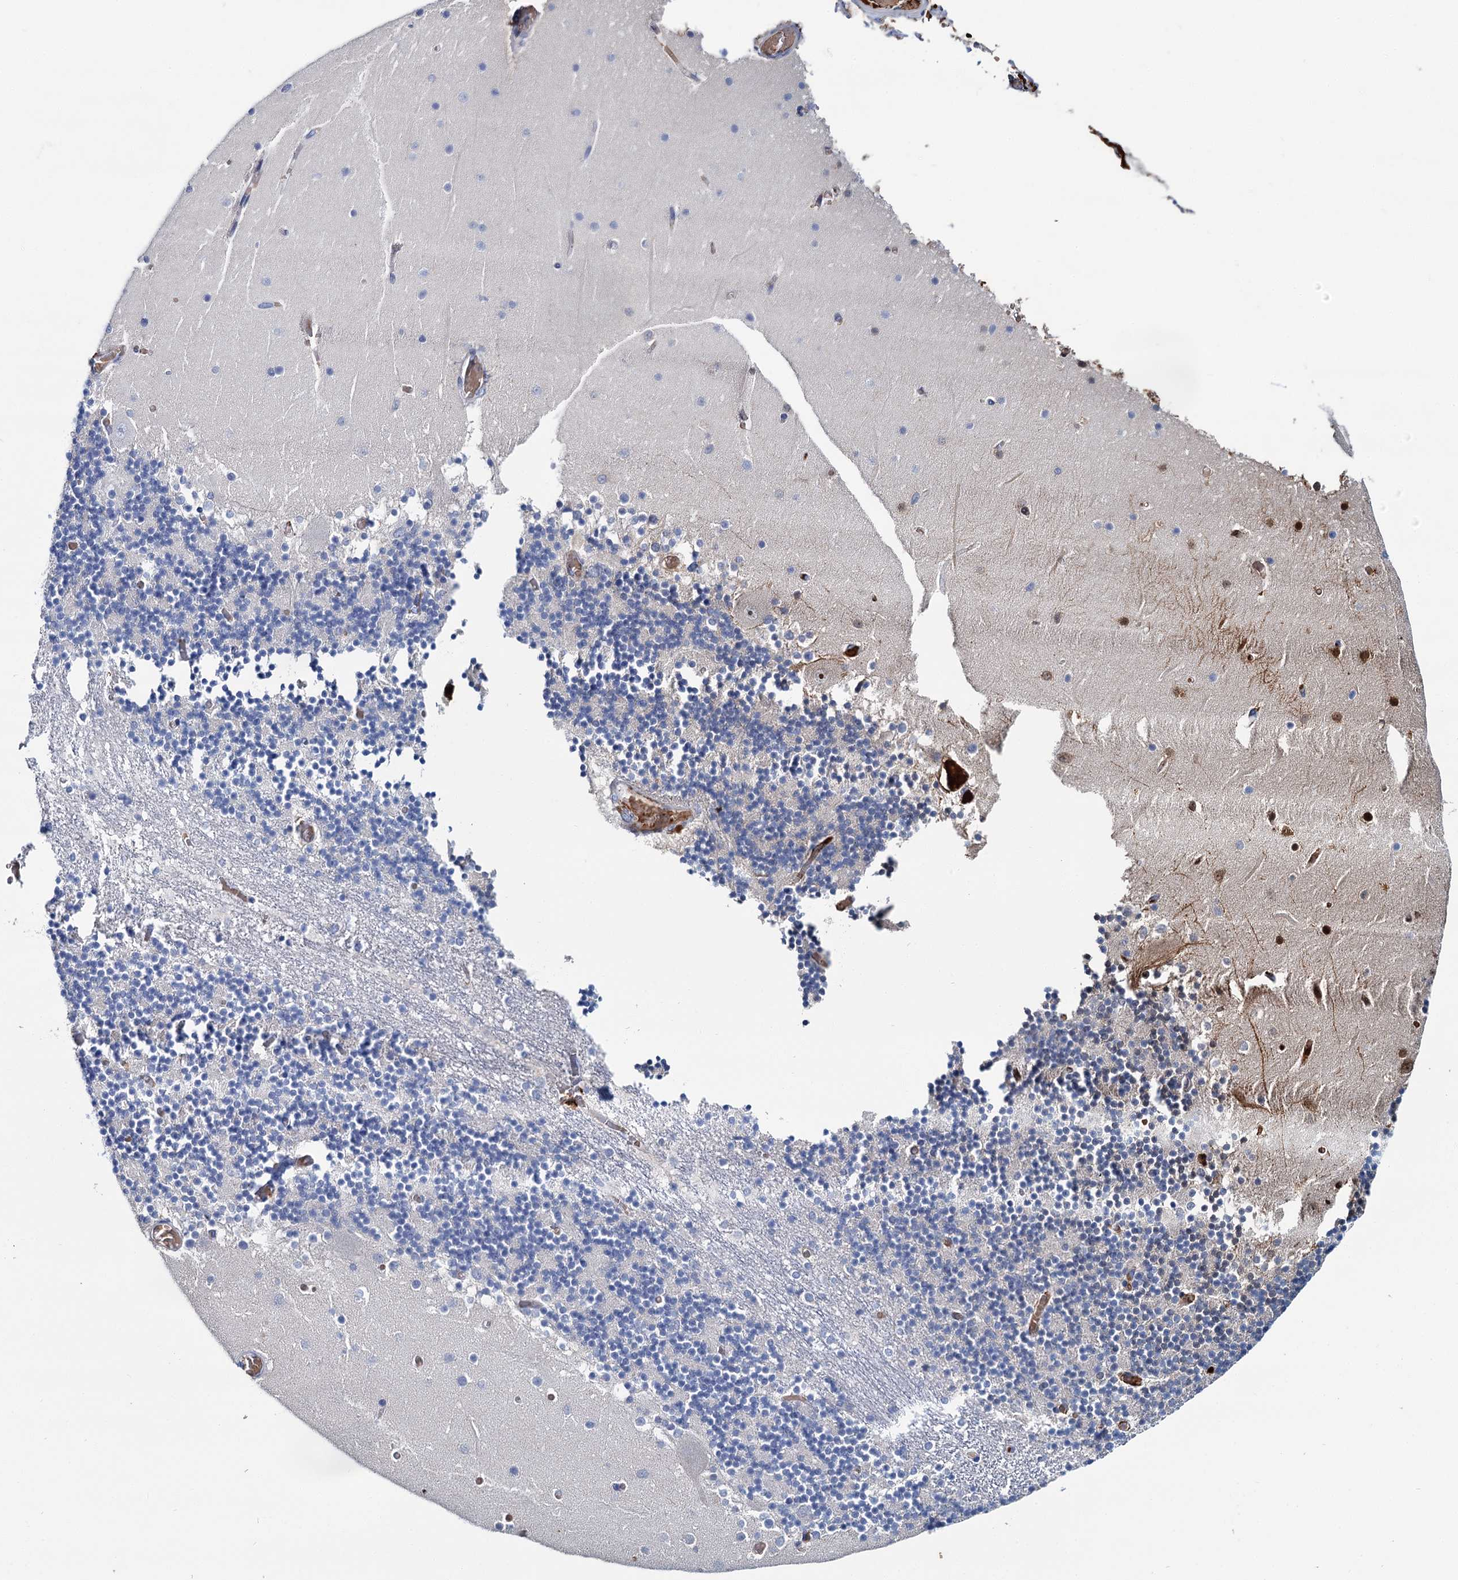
{"staining": {"intensity": "negative", "quantity": "none", "location": "none"}, "tissue": "cerebellum", "cell_type": "Cells in granular layer", "image_type": "normal", "snomed": [{"axis": "morphology", "description": "Normal tissue, NOS"}, {"axis": "topography", "description": "Cerebellum"}], "caption": "This is a micrograph of immunohistochemistry (IHC) staining of benign cerebellum, which shows no positivity in cells in granular layer.", "gene": "ATG2A", "patient": {"sex": "female", "age": 28}}